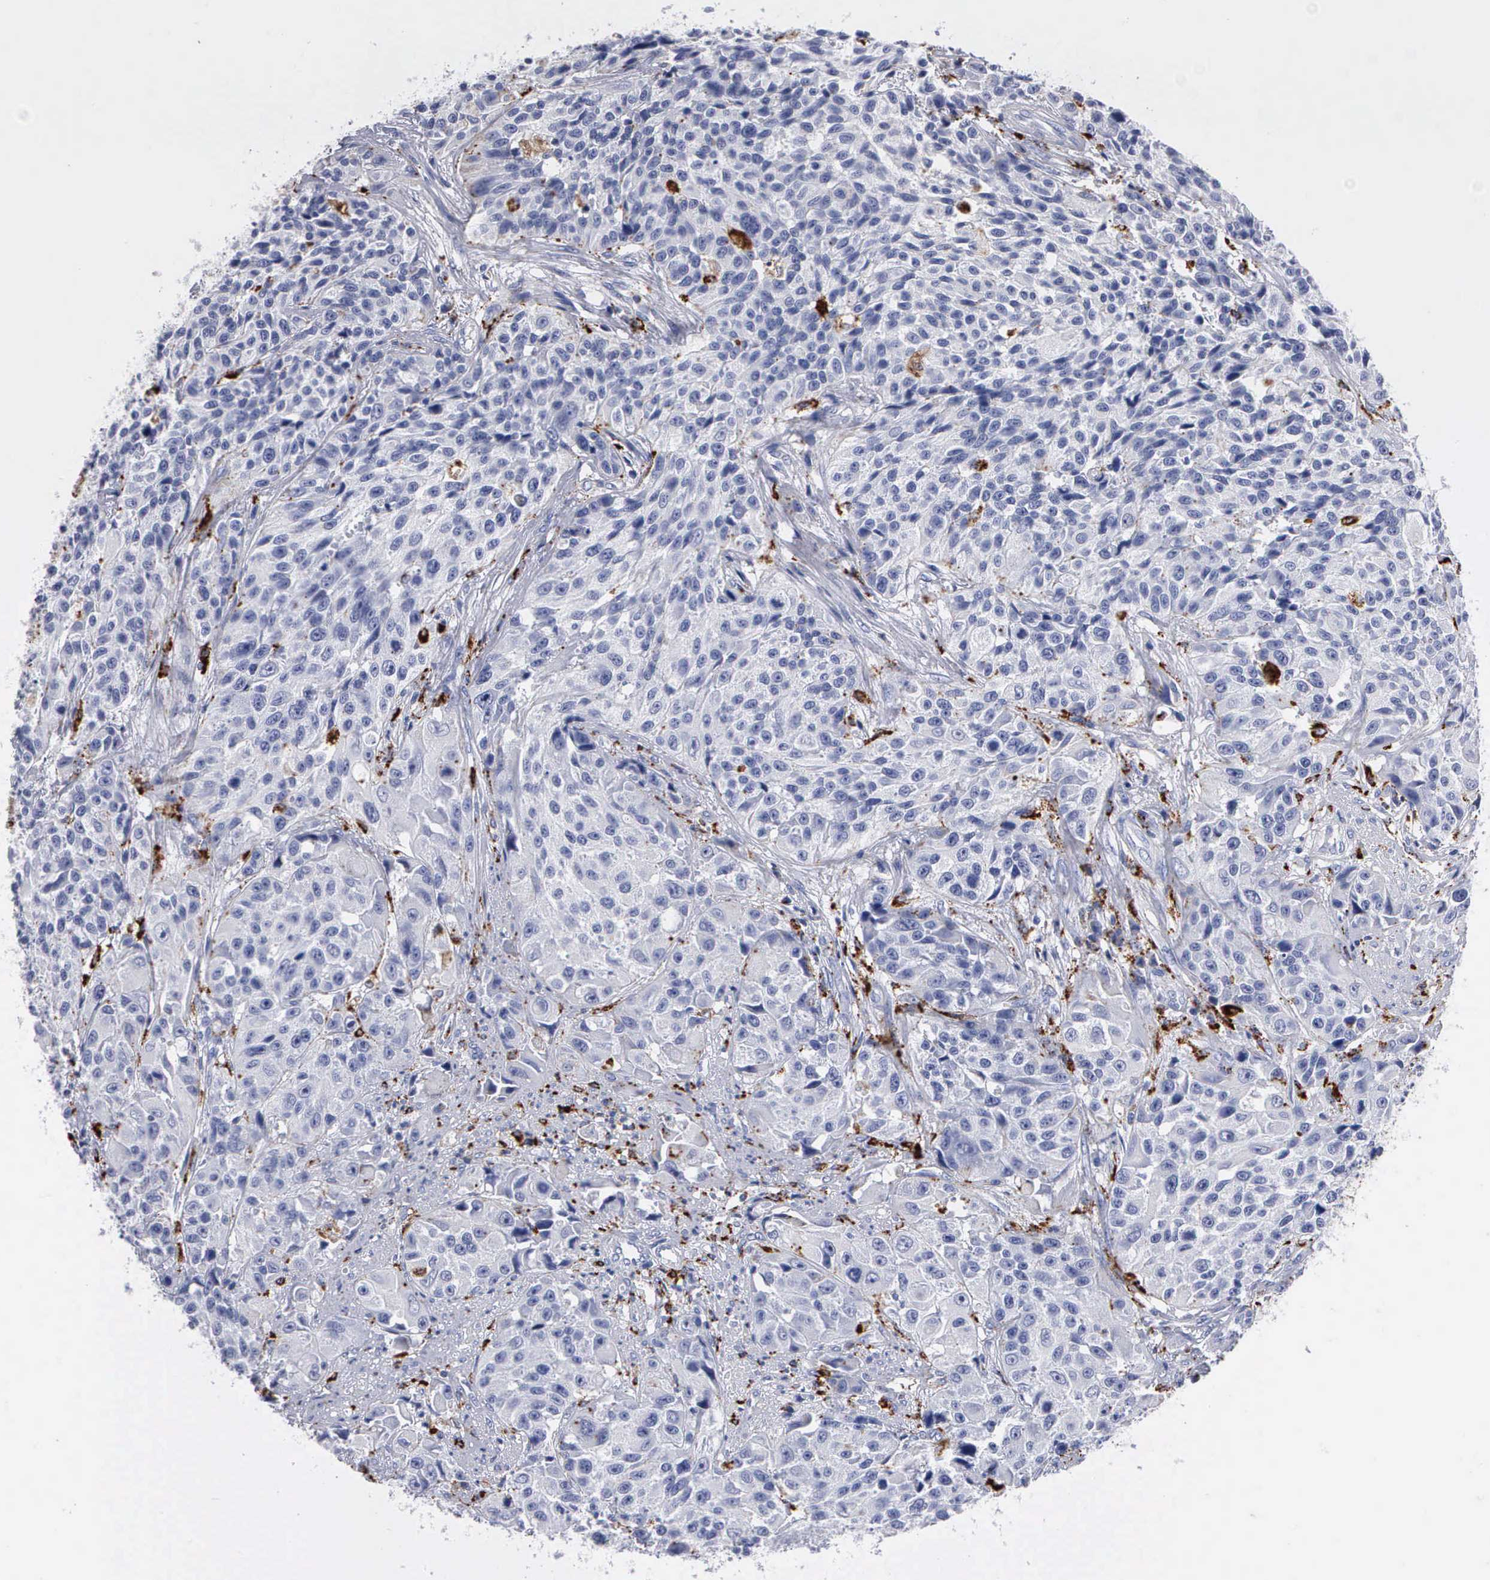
{"staining": {"intensity": "negative", "quantity": "none", "location": "none"}, "tissue": "urothelial cancer", "cell_type": "Tumor cells", "image_type": "cancer", "snomed": [{"axis": "morphology", "description": "Urothelial carcinoma, High grade"}, {"axis": "topography", "description": "Urinary bladder"}], "caption": "Human high-grade urothelial carcinoma stained for a protein using IHC shows no staining in tumor cells.", "gene": "CTSH", "patient": {"sex": "female", "age": 81}}